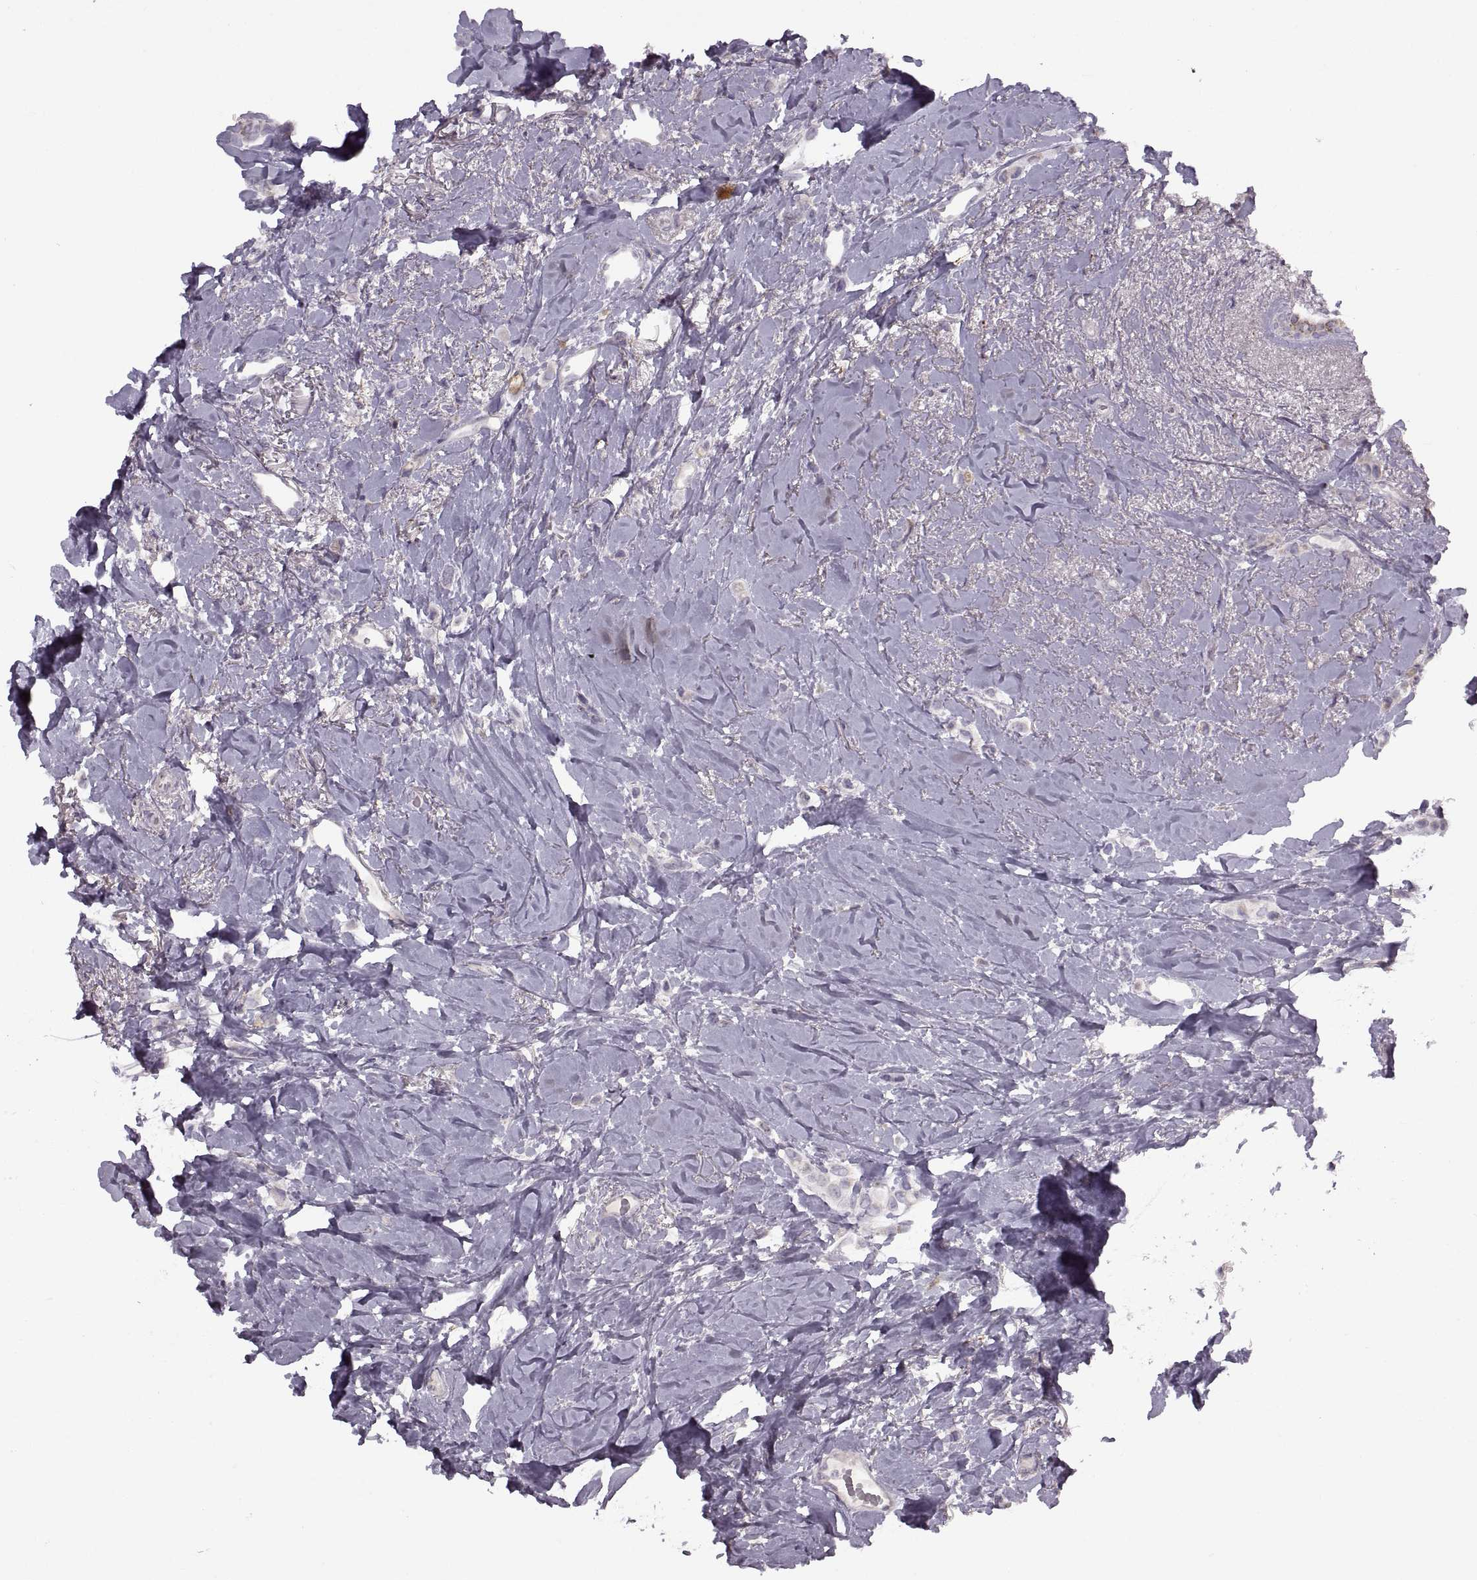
{"staining": {"intensity": "negative", "quantity": "none", "location": "none"}, "tissue": "breast cancer", "cell_type": "Tumor cells", "image_type": "cancer", "snomed": [{"axis": "morphology", "description": "Lobular carcinoma"}, {"axis": "topography", "description": "Breast"}], "caption": "High power microscopy histopathology image of an immunohistochemistry photomicrograph of breast lobular carcinoma, revealing no significant expression in tumor cells.", "gene": "PIERCE1", "patient": {"sex": "female", "age": 66}}